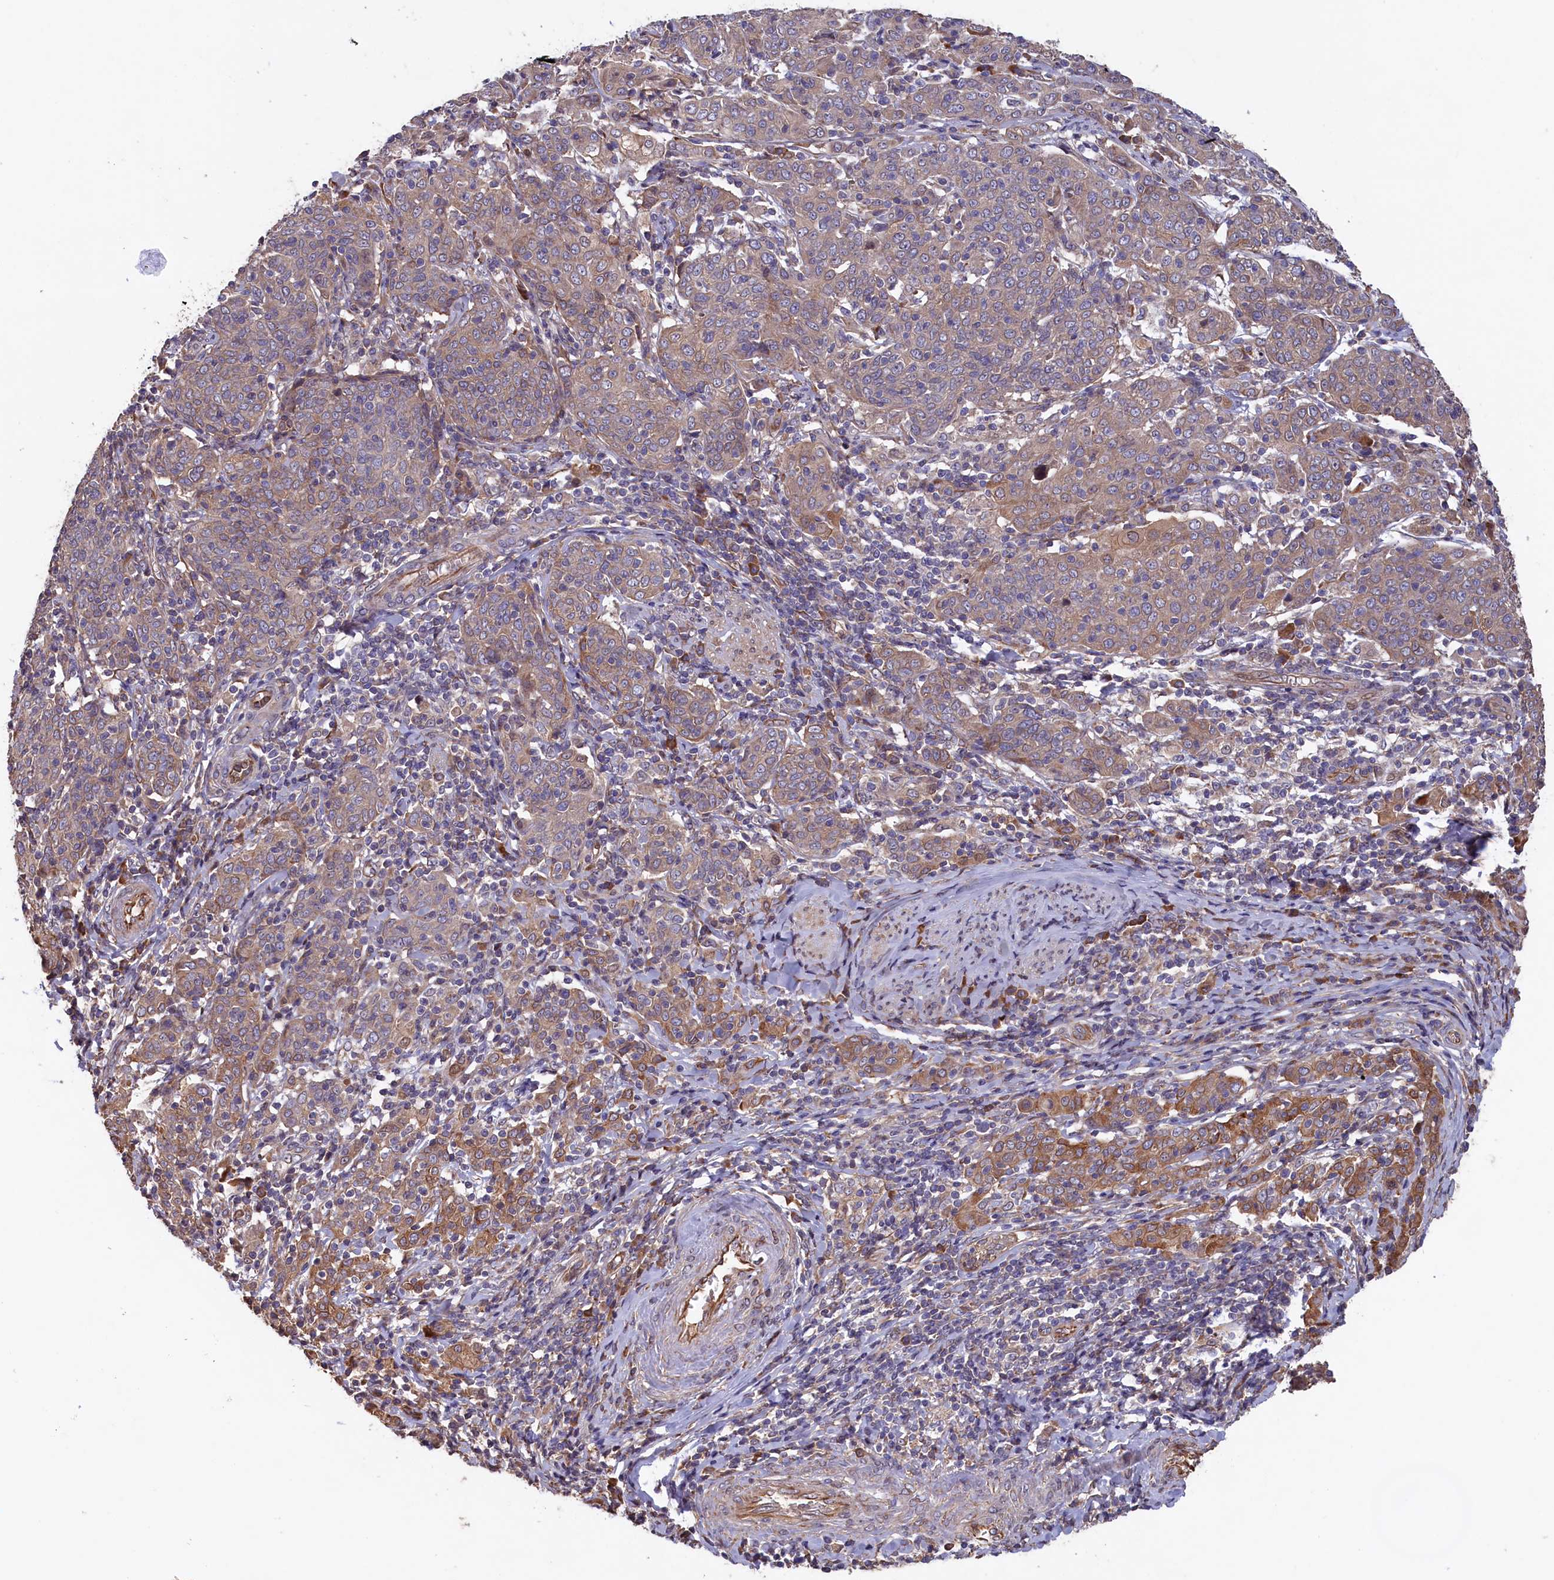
{"staining": {"intensity": "moderate", "quantity": "<25%", "location": "cytoplasmic/membranous"}, "tissue": "cervical cancer", "cell_type": "Tumor cells", "image_type": "cancer", "snomed": [{"axis": "morphology", "description": "Squamous cell carcinoma, NOS"}, {"axis": "topography", "description": "Cervix"}], "caption": "Immunohistochemical staining of cervical squamous cell carcinoma shows low levels of moderate cytoplasmic/membranous staining in approximately <25% of tumor cells.", "gene": "GREB1L", "patient": {"sex": "female", "age": 67}}